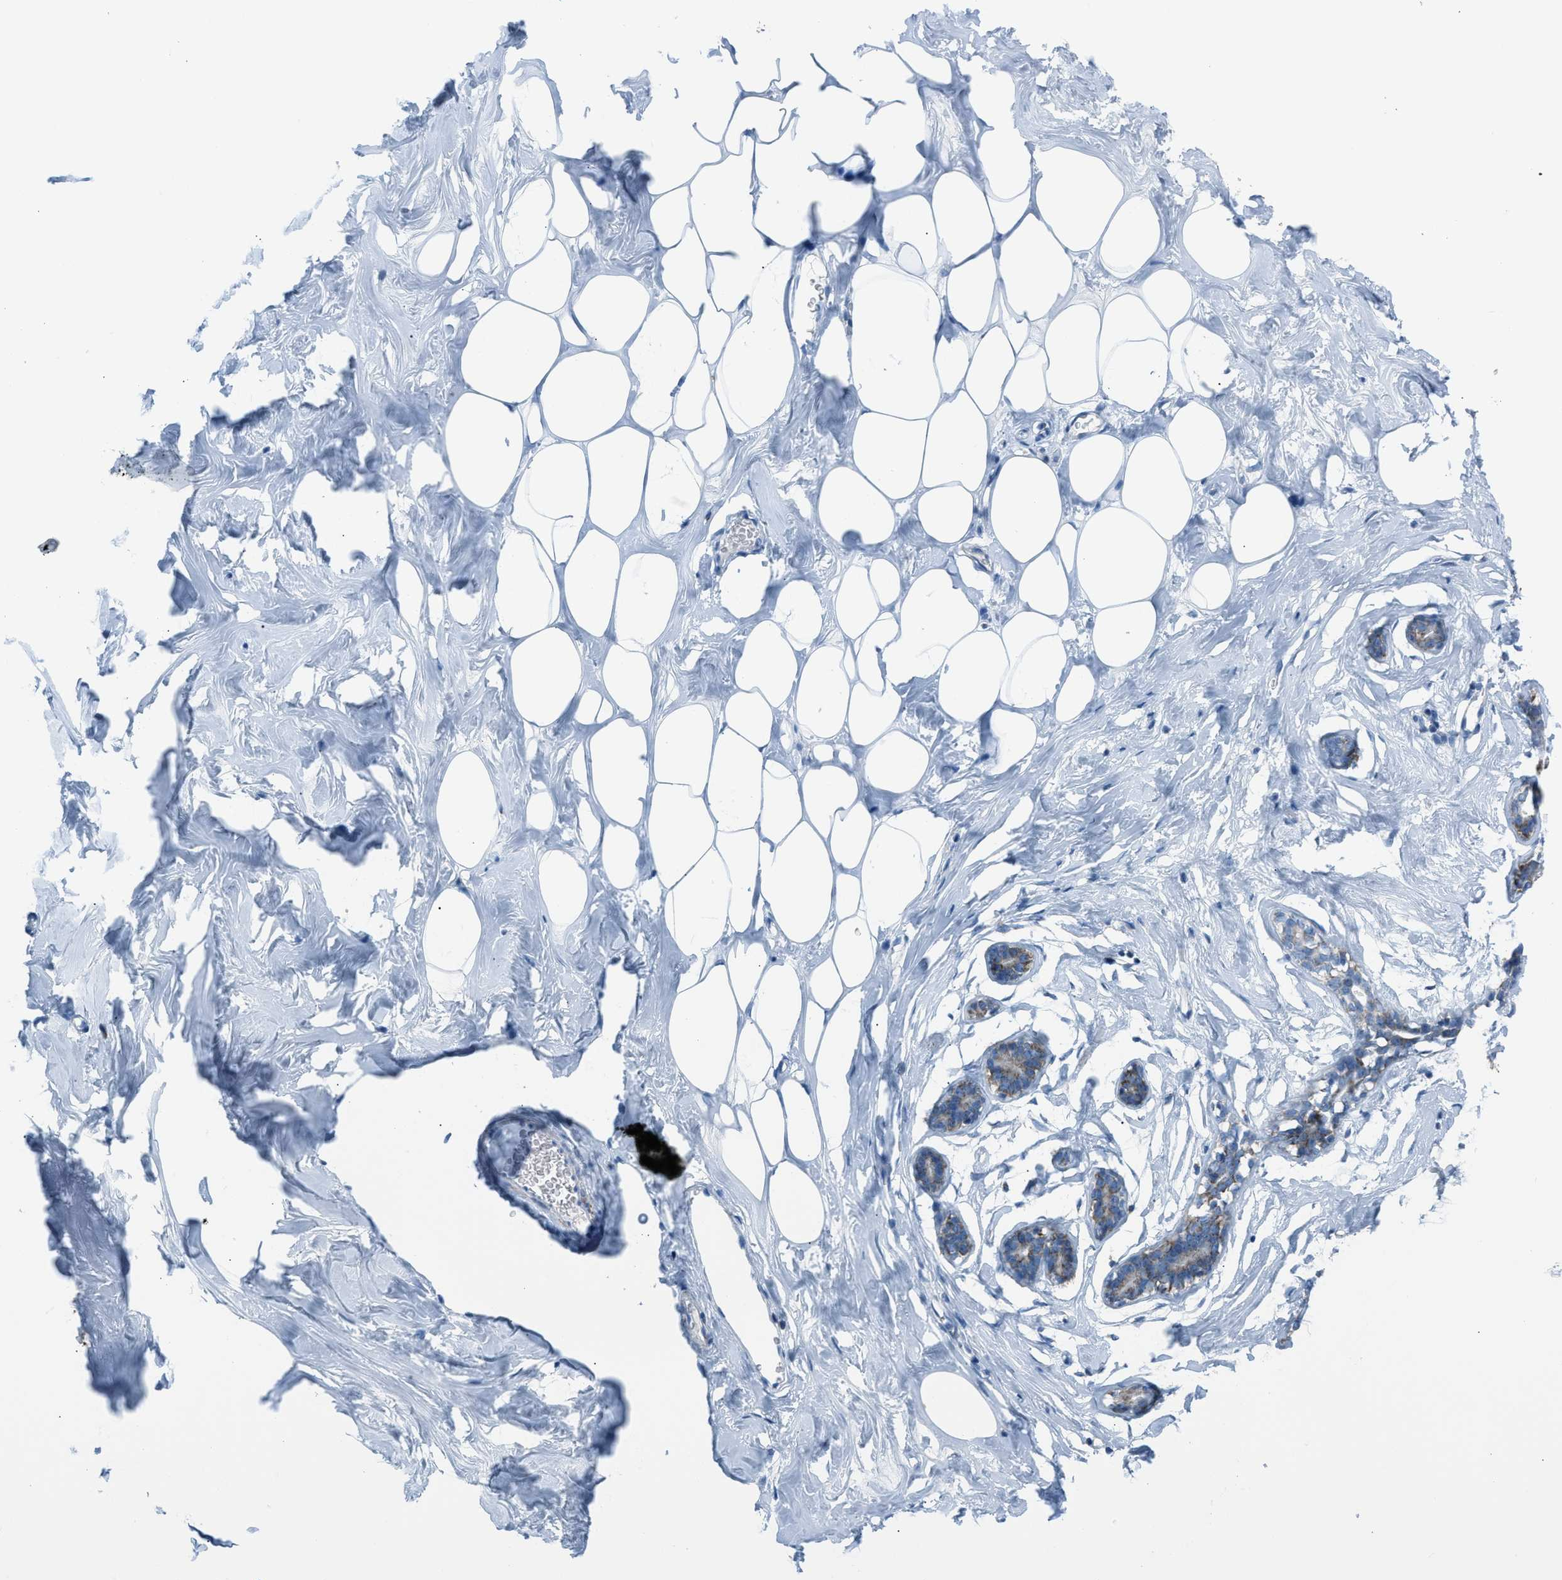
{"staining": {"intensity": "moderate", "quantity": ">75%", "location": "cytoplasmic/membranous"}, "tissue": "adipose tissue", "cell_type": "Adipocytes", "image_type": "normal", "snomed": [{"axis": "morphology", "description": "Normal tissue, NOS"}, {"axis": "morphology", "description": "Fibrosis, NOS"}, {"axis": "topography", "description": "Breast"}, {"axis": "topography", "description": "Adipose tissue"}], "caption": "IHC micrograph of unremarkable human adipose tissue stained for a protein (brown), which exhibits medium levels of moderate cytoplasmic/membranous staining in about >75% of adipocytes.", "gene": "MDH2", "patient": {"sex": "female", "age": 39}}